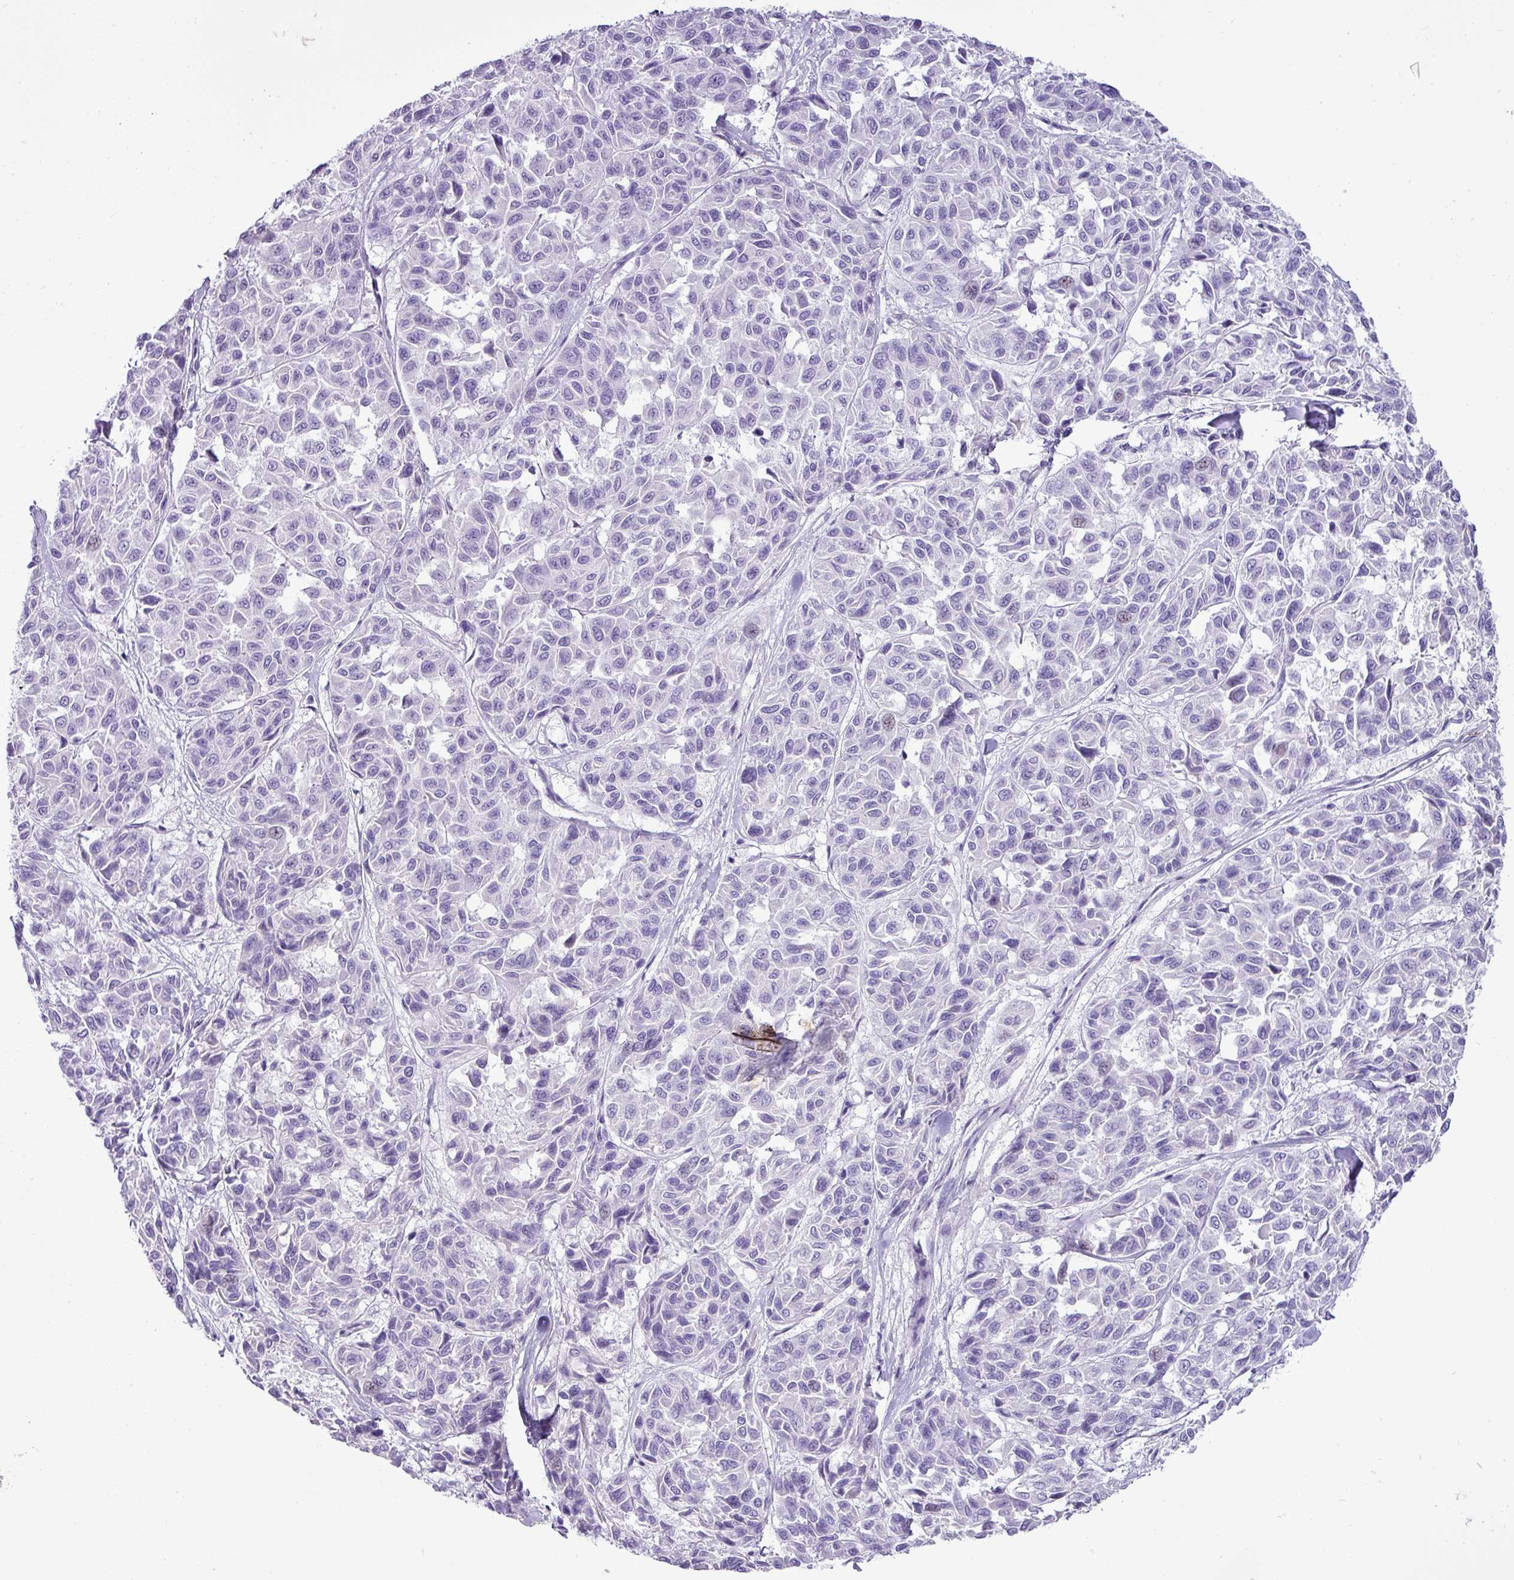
{"staining": {"intensity": "negative", "quantity": "none", "location": "none"}, "tissue": "melanoma", "cell_type": "Tumor cells", "image_type": "cancer", "snomed": [{"axis": "morphology", "description": "Malignant melanoma, NOS"}, {"axis": "topography", "description": "Skin"}], "caption": "The photomicrograph shows no staining of tumor cells in melanoma.", "gene": "ZSCAN5A", "patient": {"sex": "female", "age": 66}}